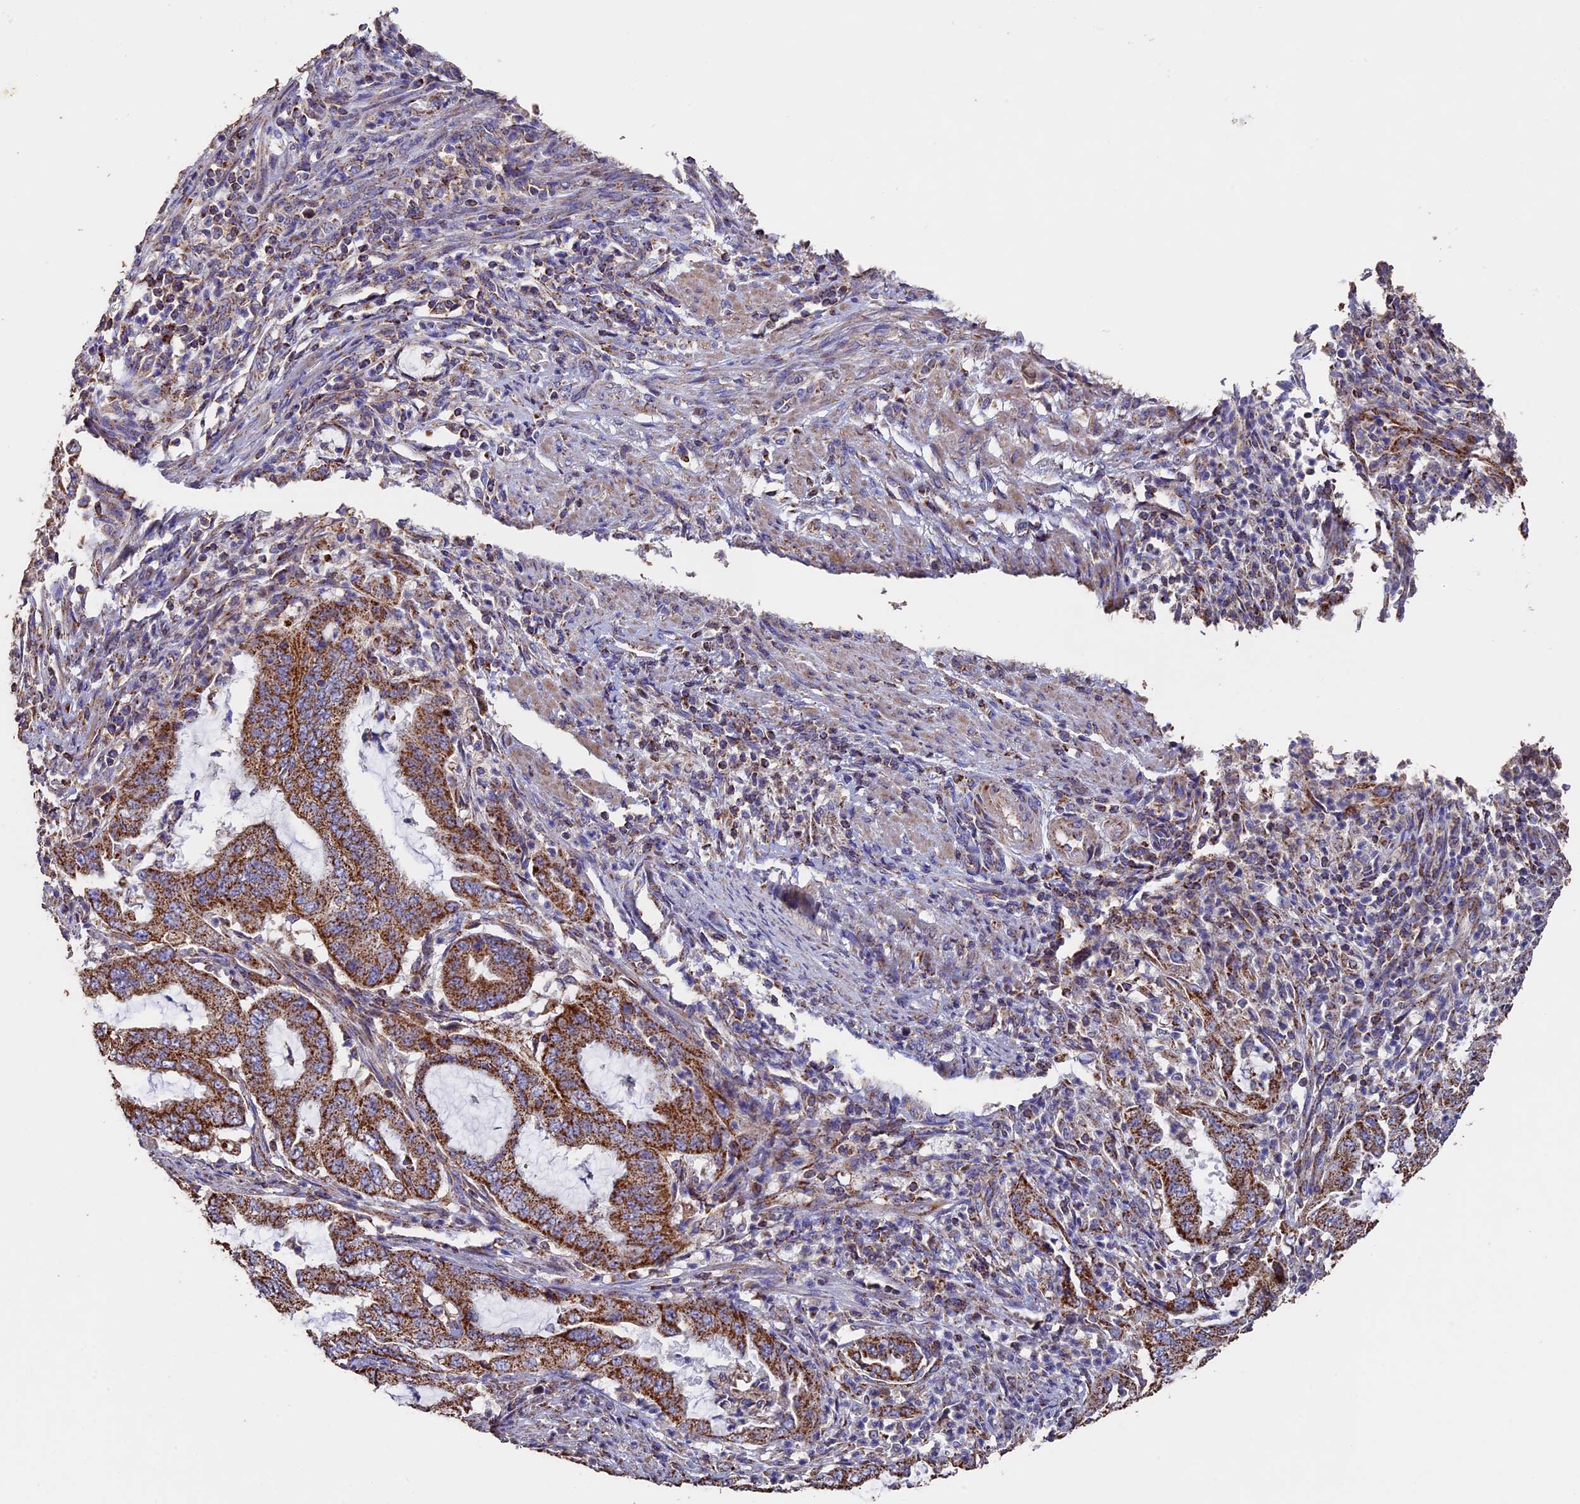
{"staining": {"intensity": "strong", "quantity": ">75%", "location": "cytoplasmic/membranous"}, "tissue": "endometrial cancer", "cell_type": "Tumor cells", "image_type": "cancer", "snomed": [{"axis": "morphology", "description": "Adenocarcinoma, NOS"}, {"axis": "topography", "description": "Endometrium"}], "caption": "Endometrial cancer stained for a protein (brown) shows strong cytoplasmic/membranous positive staining in about >75% of tumor cells.", "gene": "ADAT1", "patient": {"sex": "female", "age": 51}}